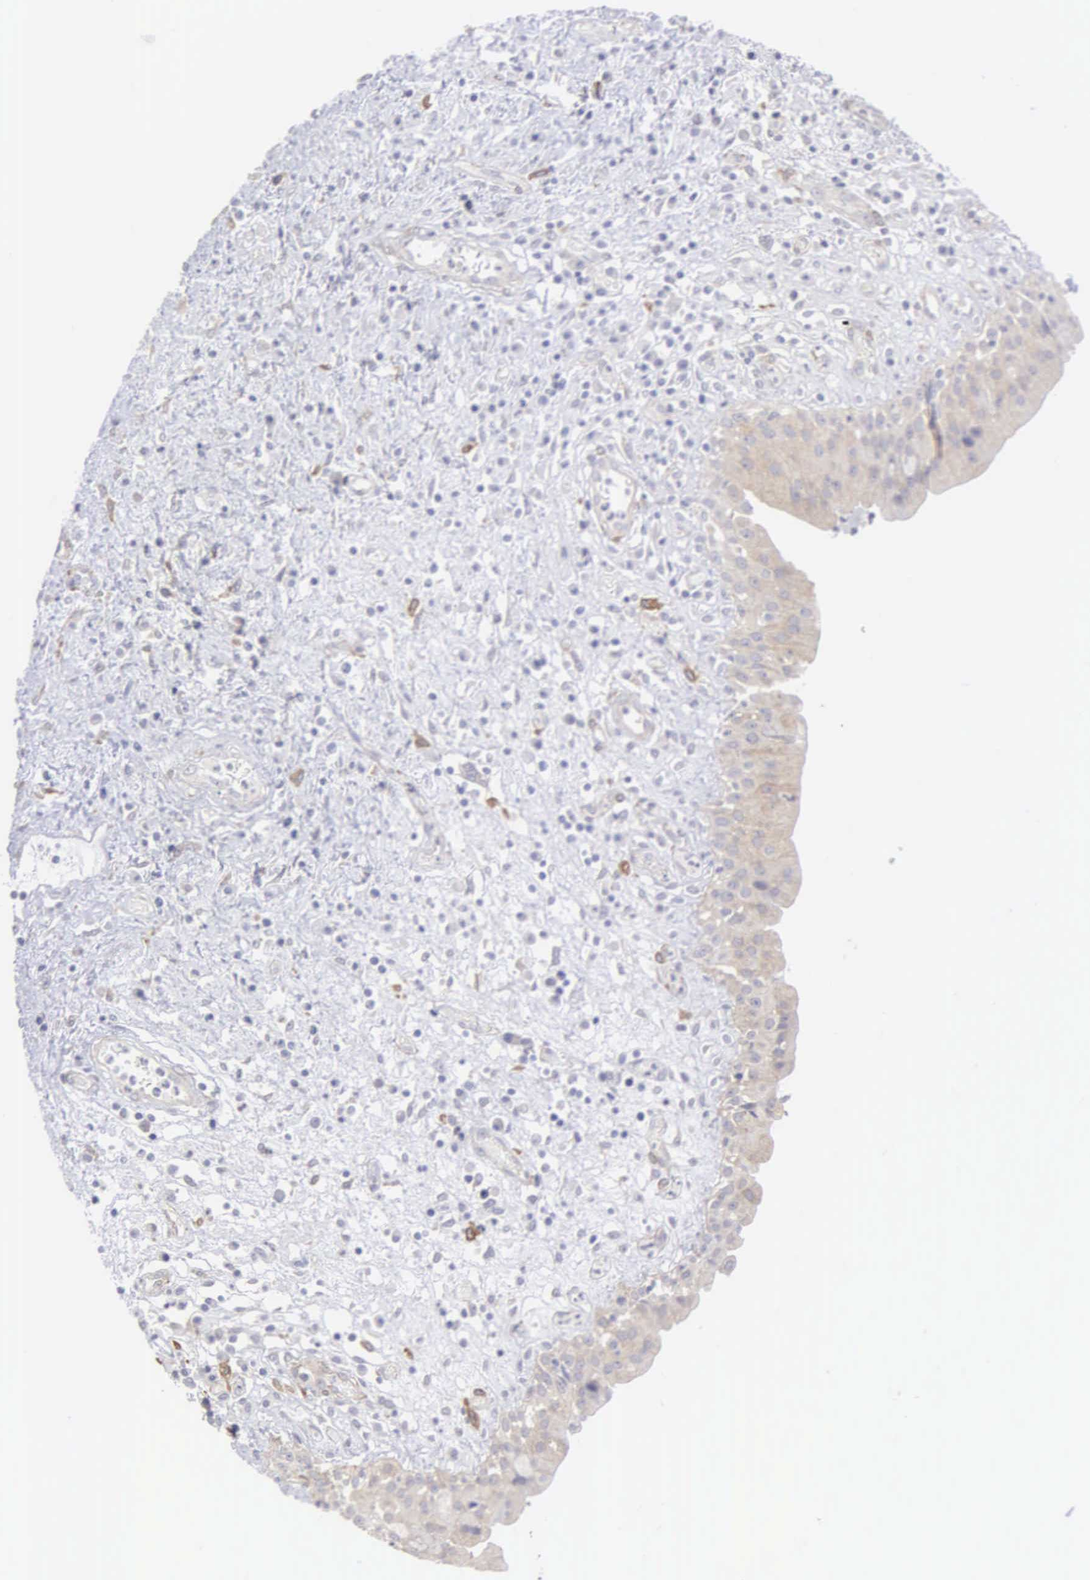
{"staining": {"intensity": "weak", "quantity": ">75%", "location": "cytoplasmic/membranous"}, "tissue": "urinary bladder", "cell_type": "Urothelial cells", "image_type": "normal", "snomed": [{"axis": "morphology", "description": "Normal tissue, NOS"}, {"axis": "topography", "description": "Urinary bladder"}], "caption": "Weak cytoplasmic/membranous staining is seen in approximately >75% of urothelial cells in normal urinary bladder. The staining is performed using DAB (3,3'-diaminobenzidine) brown chromogen to label protein expression. The nuclei are counter-stained blue using hematoxylin.", "gene": "LIN52", "patient": {"sex": "female", "age": 85}}